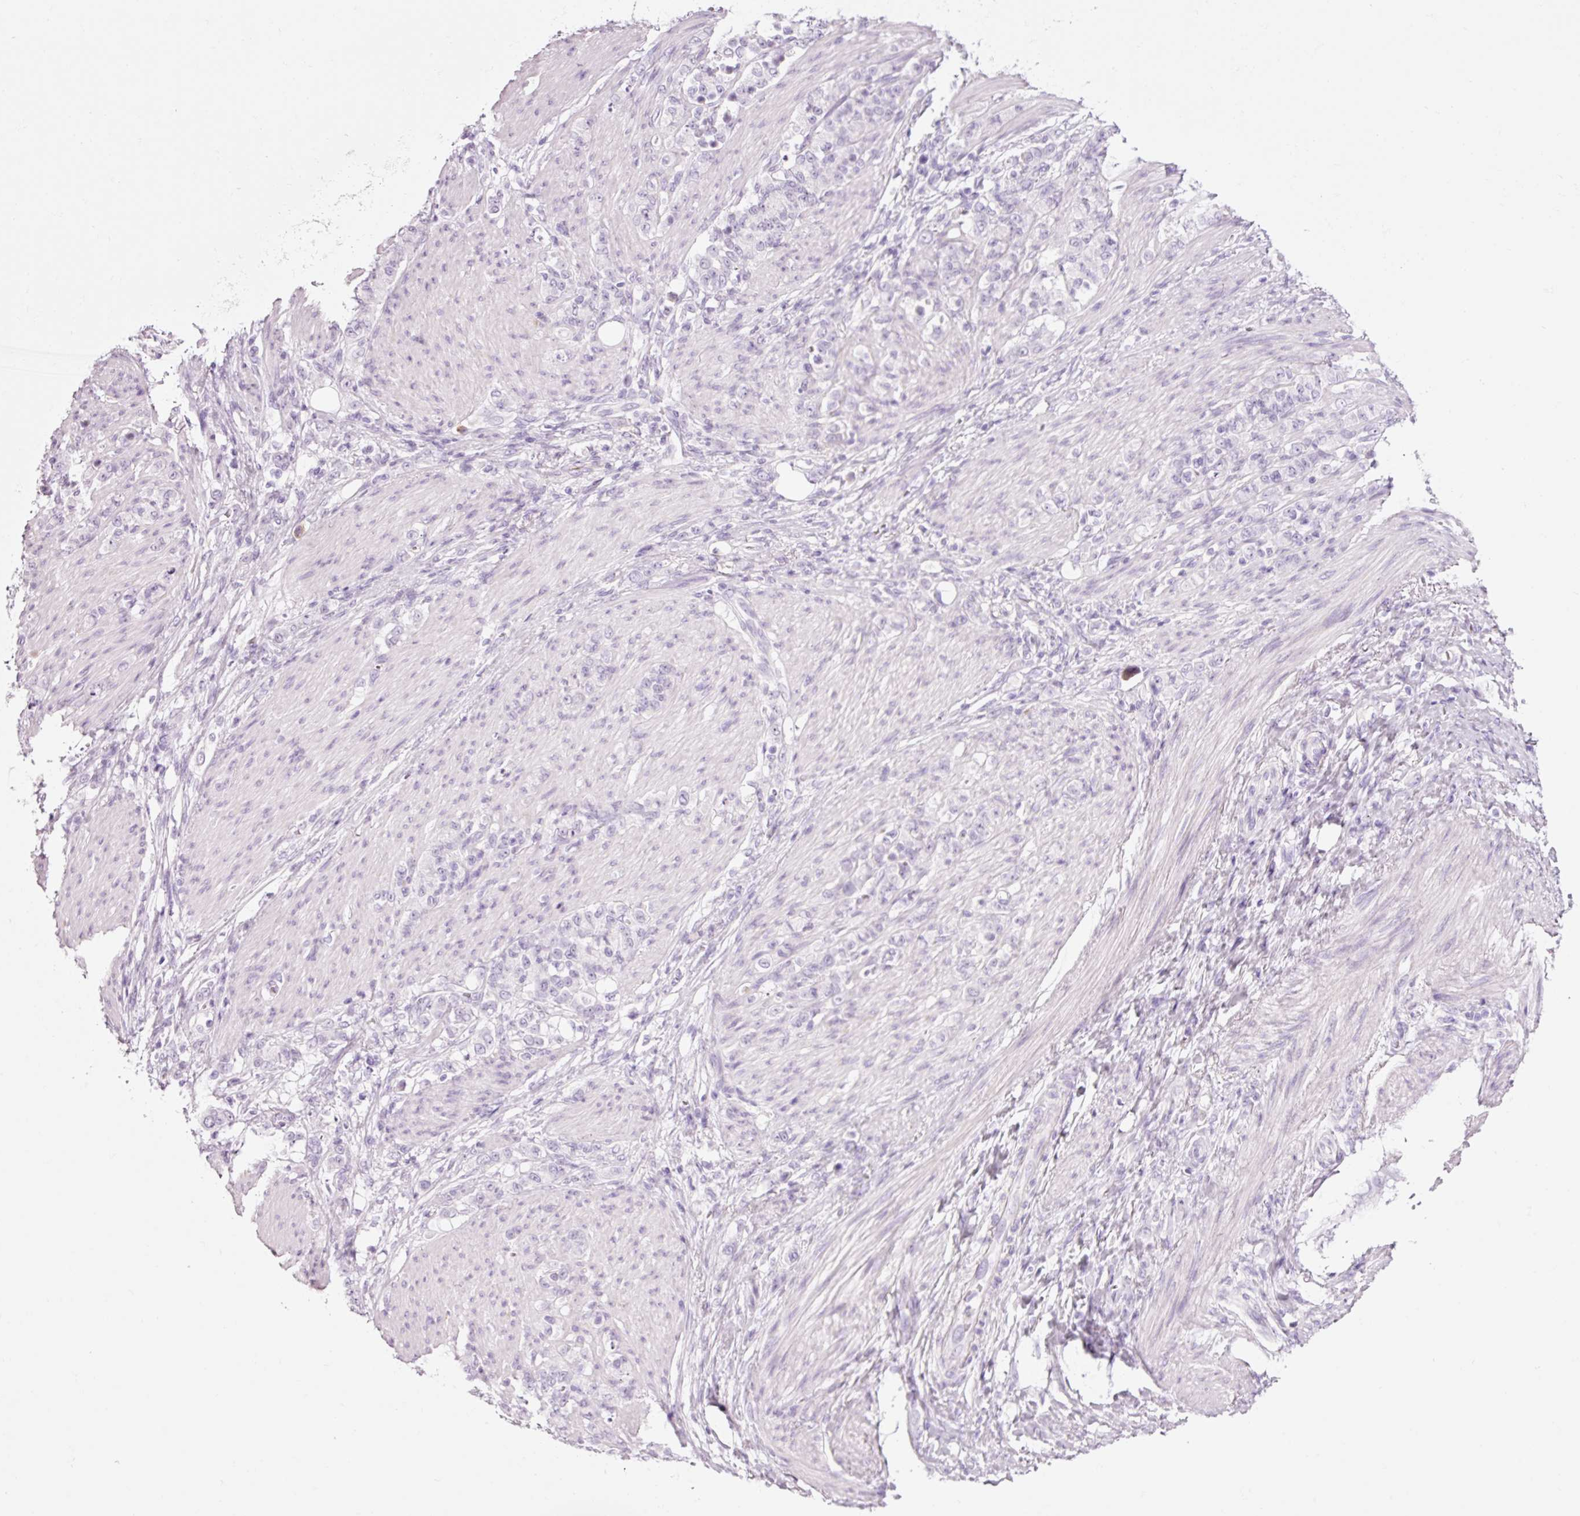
{"staining": {"intensity": "negative", "quantity": "none", "location": "none"}, "tissue": "stomach cancer", "cell_type": "Tumor cells", "image_type": "cancer", "snomed": [{"axis": "morphology", "description": "Adenocarcinoma, NOS"}, {"axis": "topography", "description": "Stomach"}], "caption": "Tumor cells are negative for brown protein staining in stomach cancer. (DAB IHC visualized using brightfield microscopy, high magnification).", "gene": "KLF1", "patient": {"sex": "female", "age": 79}}